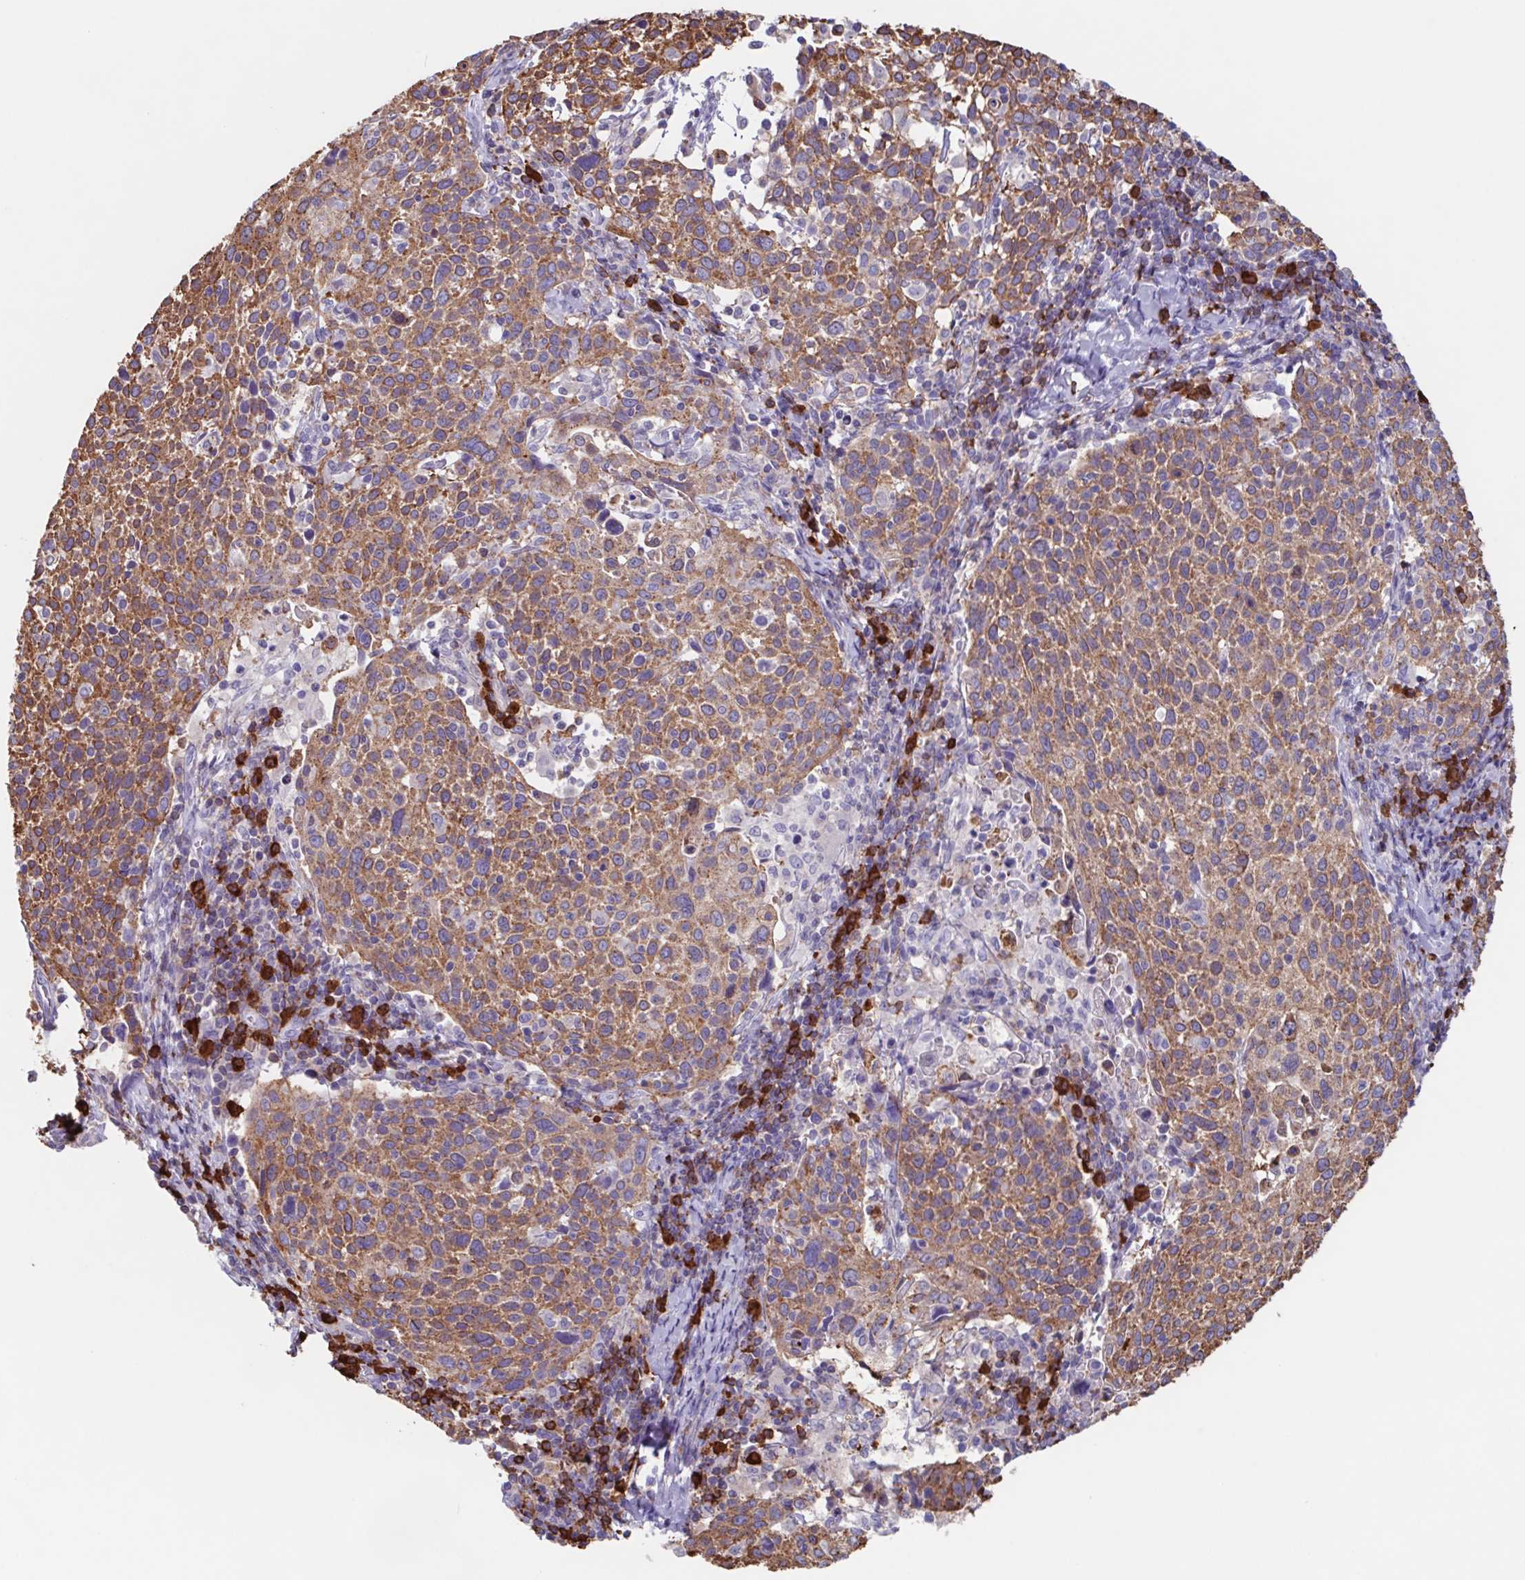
{"staining": {"intensity": "moderate", "quantity": ">75%", "location": "cytoplasmic/membranous"}, "tissue": "cervical cancer", "cell_type": "Tumor cells", "image_type": "cancer", "snomed": [{"axis": "morphology", "description": "Squamous cell carcinoma, NOS"}, {"axis": "topography", "description": "Cervix"}], "caption": "The histopathology image exhibits a brown stain indicating the presence of a protein in the cytoplasmic/membranous of tumor cells in cervical cancer (squamous cell carcinoma).", "gene": "TPD52", "patient": {"sex": "female", "age": 61}}